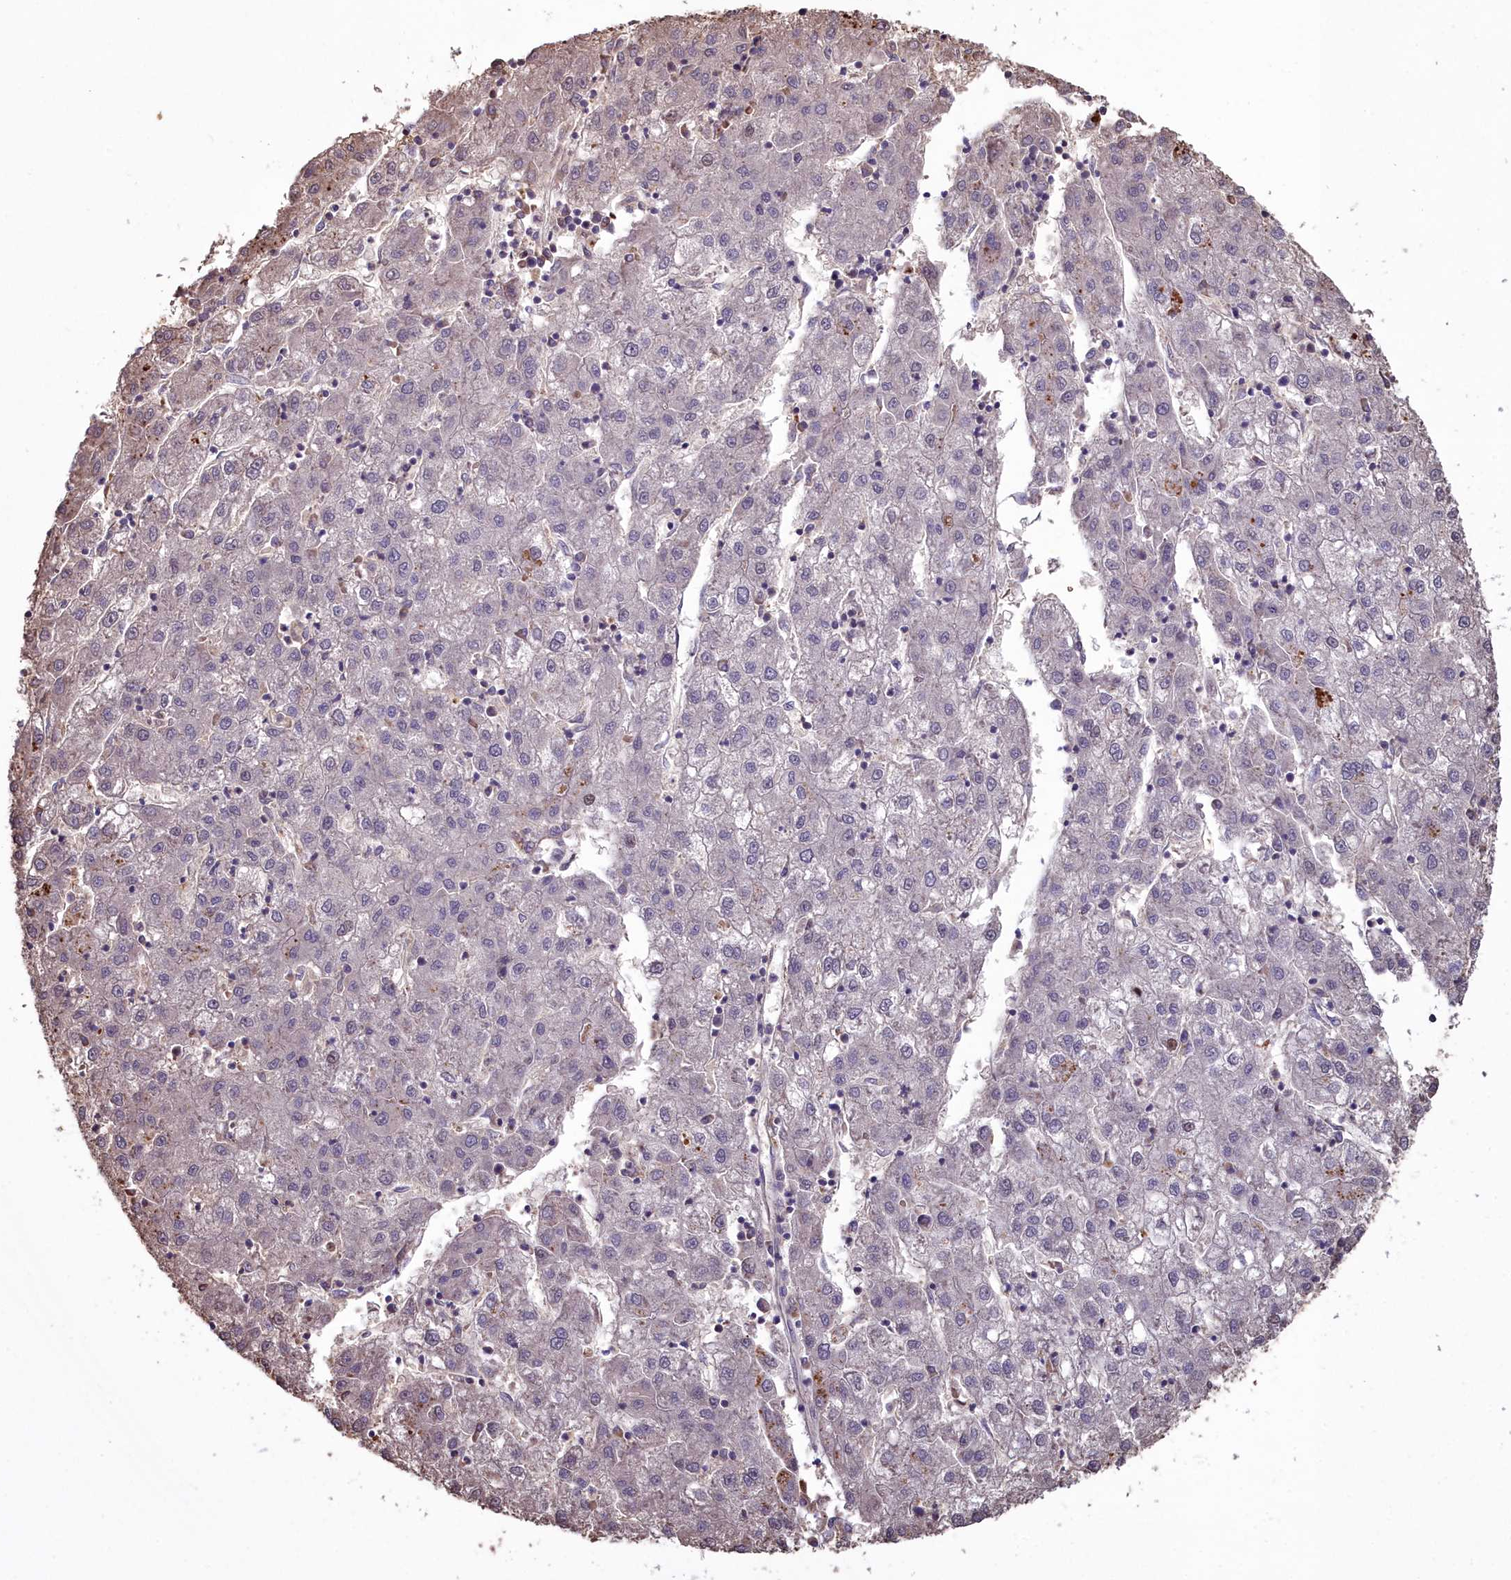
{"staining": {"intensity": "strong", "quantity": "<25%", "location": "nuclear"}, "tissue": "liver cancer", "cell_type": "Tumor cells", "image_type": "cancer", "snomed": [{"axis": "morphology", "description": "Carcinoma, Hepatocellular, NOS"}, {"axis": "topography", "description": "Liver"}], "caption": "Liver hepatocellular carcinoma was stained to show a protein in brown. There is medium levels of strong nuclear expression in approximately <25% of tumor cells. (Brightfield microscopy of DAB IHC at high magnification).", "gene": "GAPDH", "patient": {"sex": "male", "age": 72}}